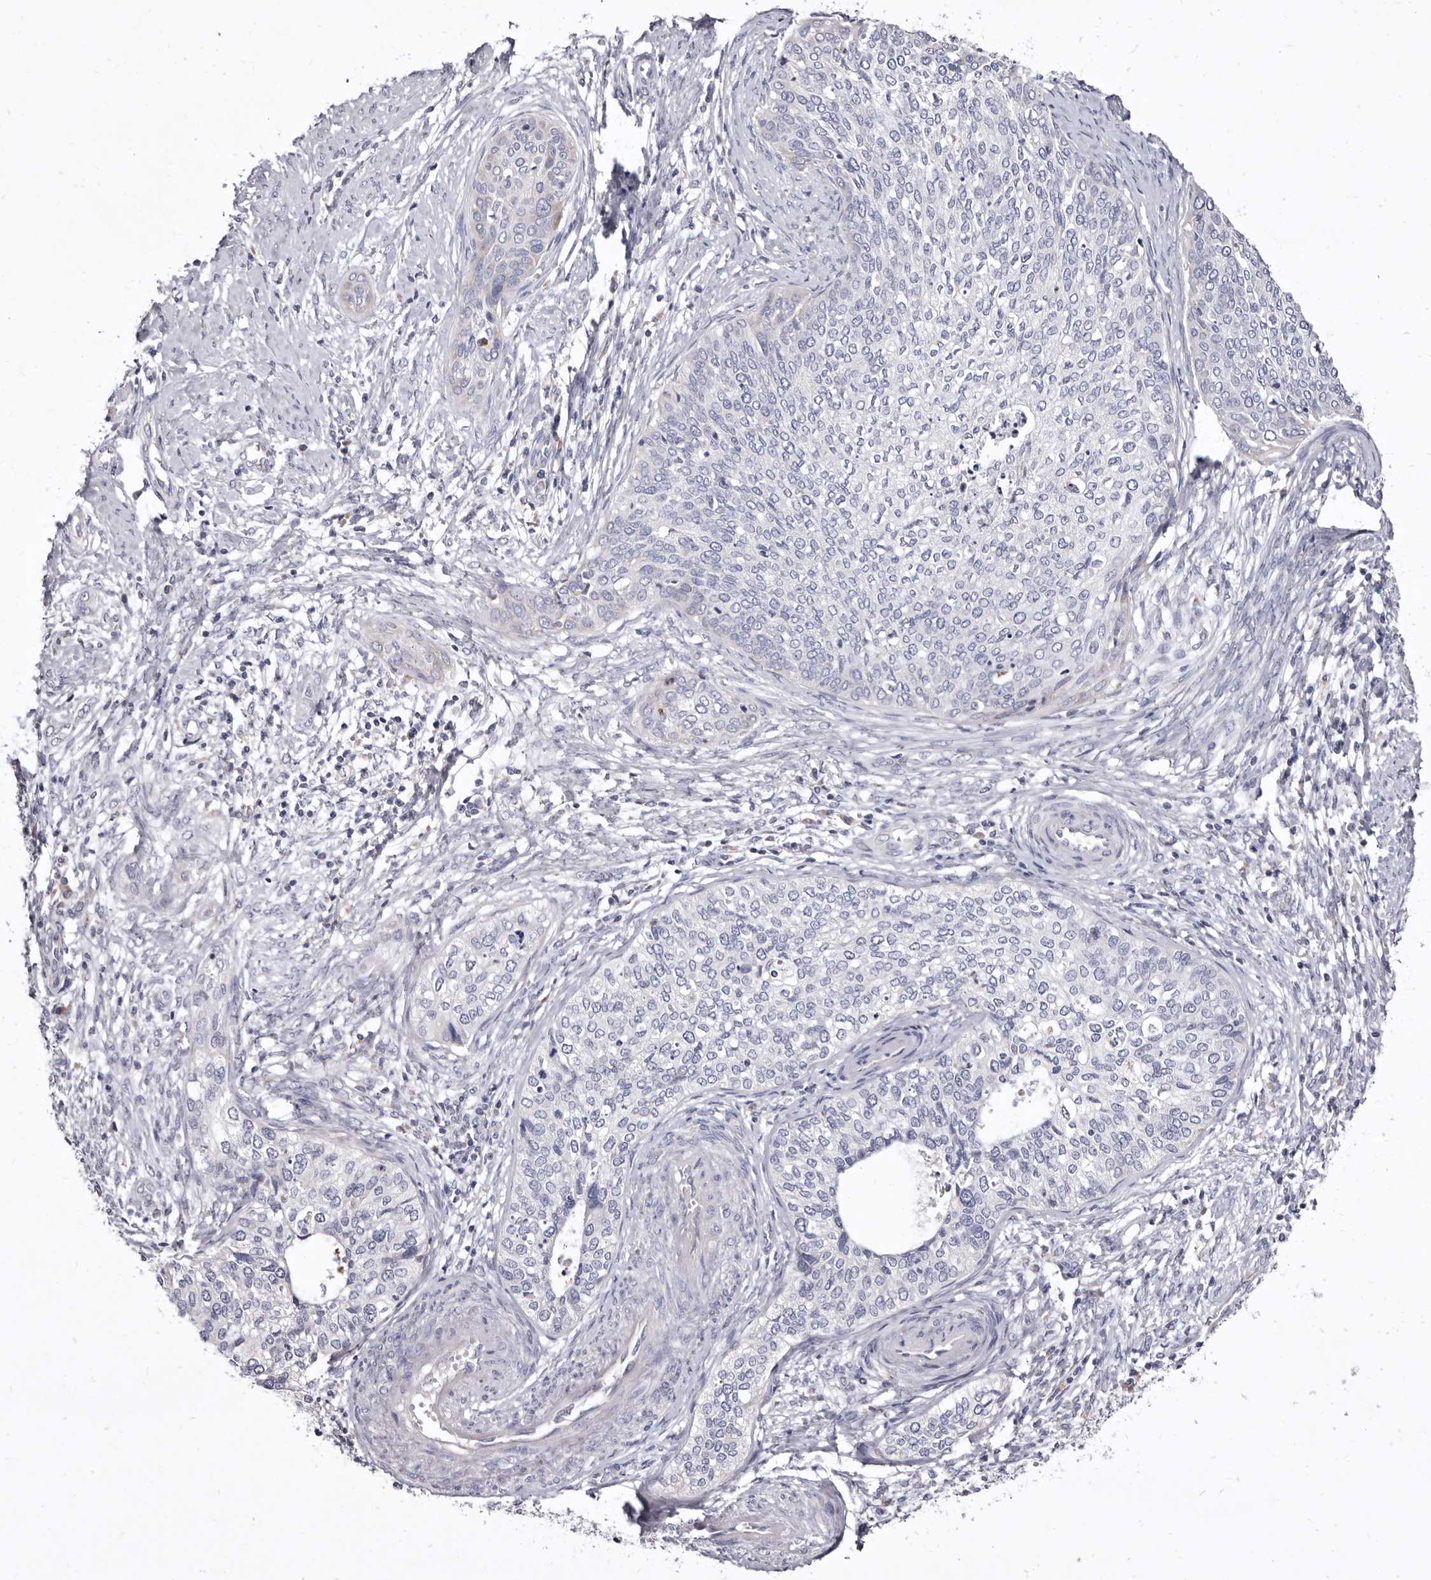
{"staining": {"intensity": "negative", "quantity": "none", "location": "none"}, "tissue": "cervical cancer", "cell_type": "Tumor cells", "image_type": "cancer", "snomed": [{"axis": "morphology", "description": "Squamous cell carcinoma, NOS"}, {"axis": "topography", "description": "Cervix"}], "caption": "Cervical cancer (squamous cell carcinoma) was stained to show a protein in brown. There is no significant staining in tumor cells.", "gene": "CYP2E1", "patient": {"sex": "female", "age": 37}}